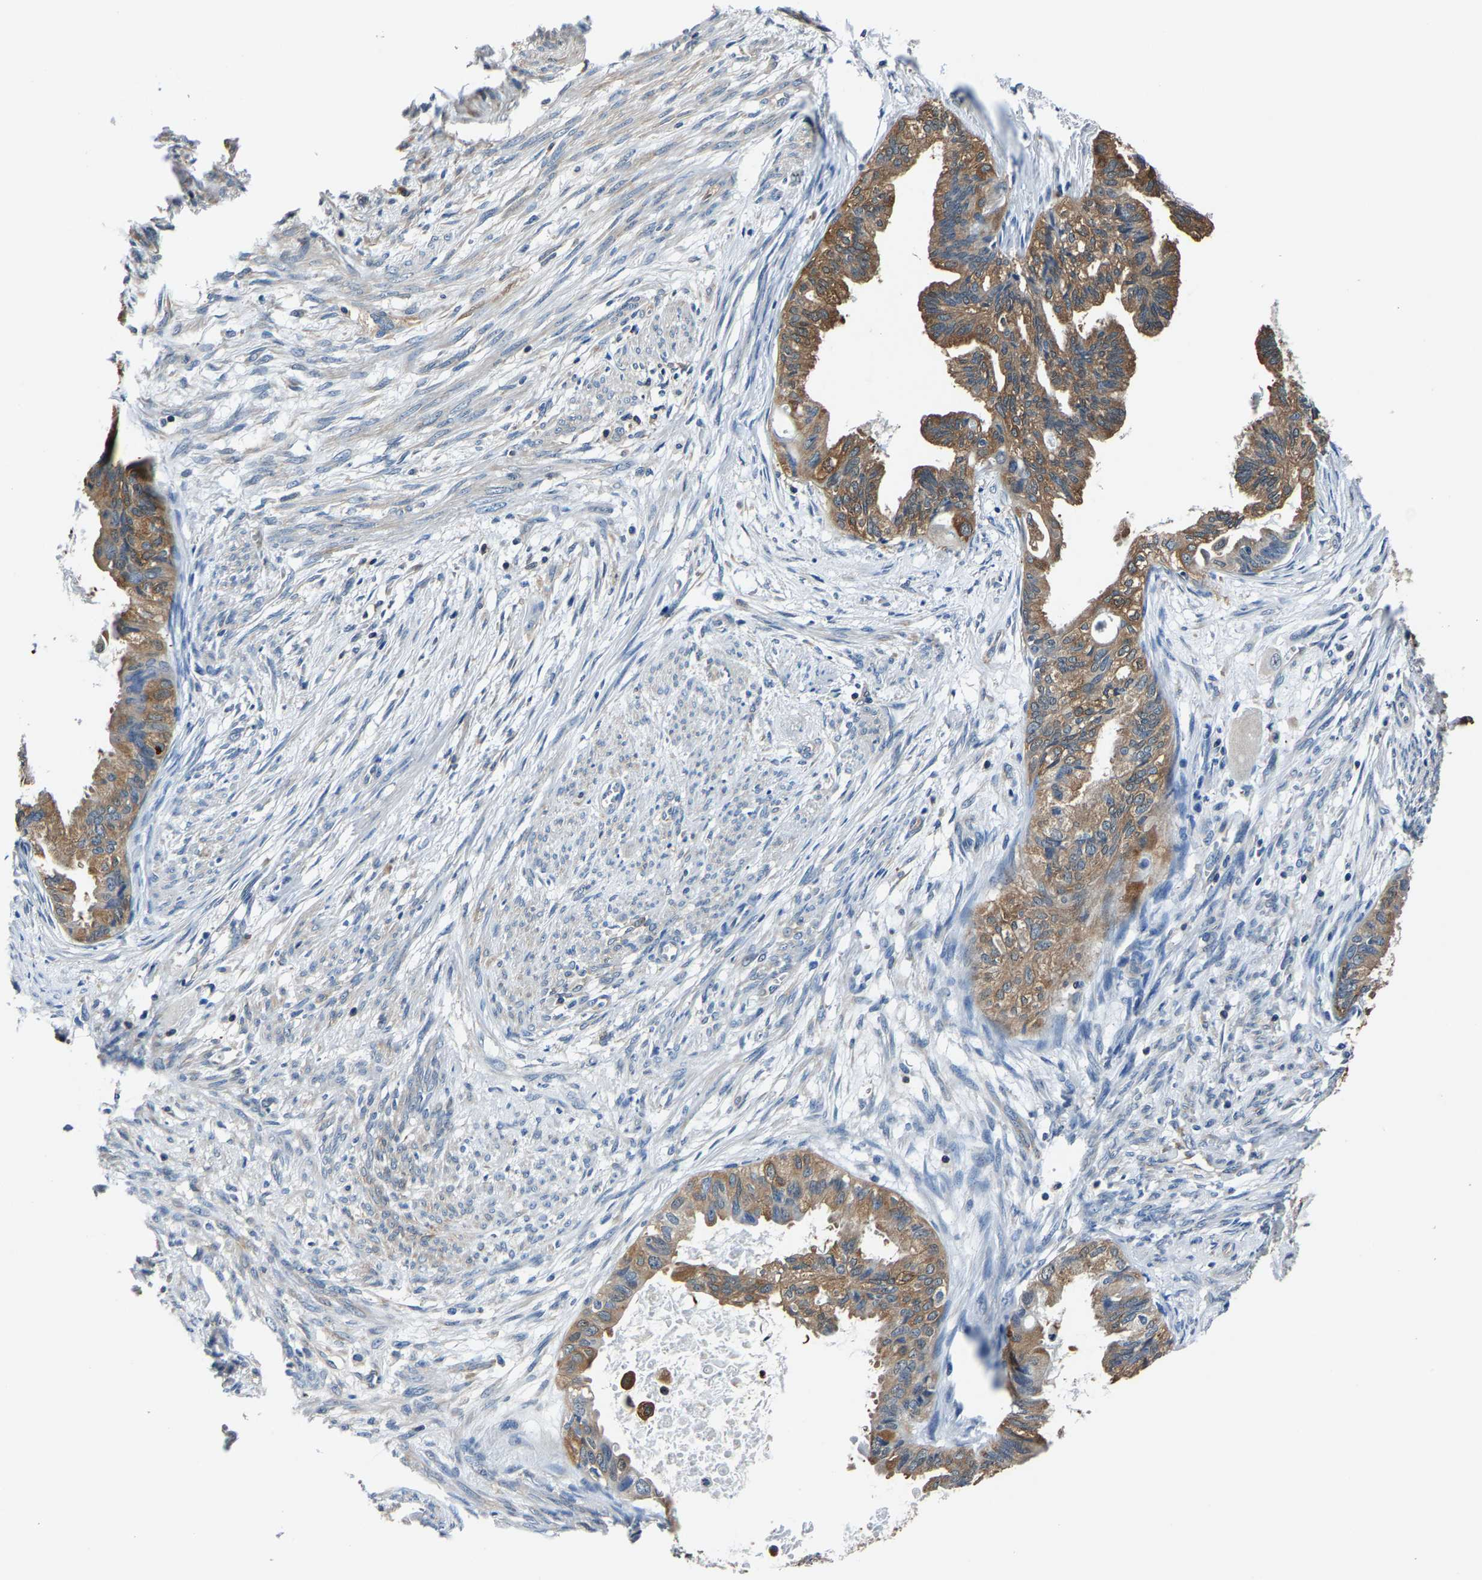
{"staining": {"intensity": "moderate", "quantity": ">75%", "location": "cytoplasmic/membranous"}, "tissue": "cervical cancer", "cell_type": "Tumor cells", "image_type": "cancer", "snomed": [{"axis": "morphology", "description": "Normal tissue, NOS"}, {"axis": "morphology", "description": "Adenocarcinoma, NOS"}, {"axis": "topography", "description": "Cervix"}, {"axis": "topography", "description": "Endometrium"}], "caption": "Approximately >75% of tumor cells in human cervical adenocarcinoma show moderate cytoplasmic/membranous protein expression as visualized by brown immunohistochemical staining.", "gene": "ALDOB", "patient": {"sex": "female", "age": 86}}